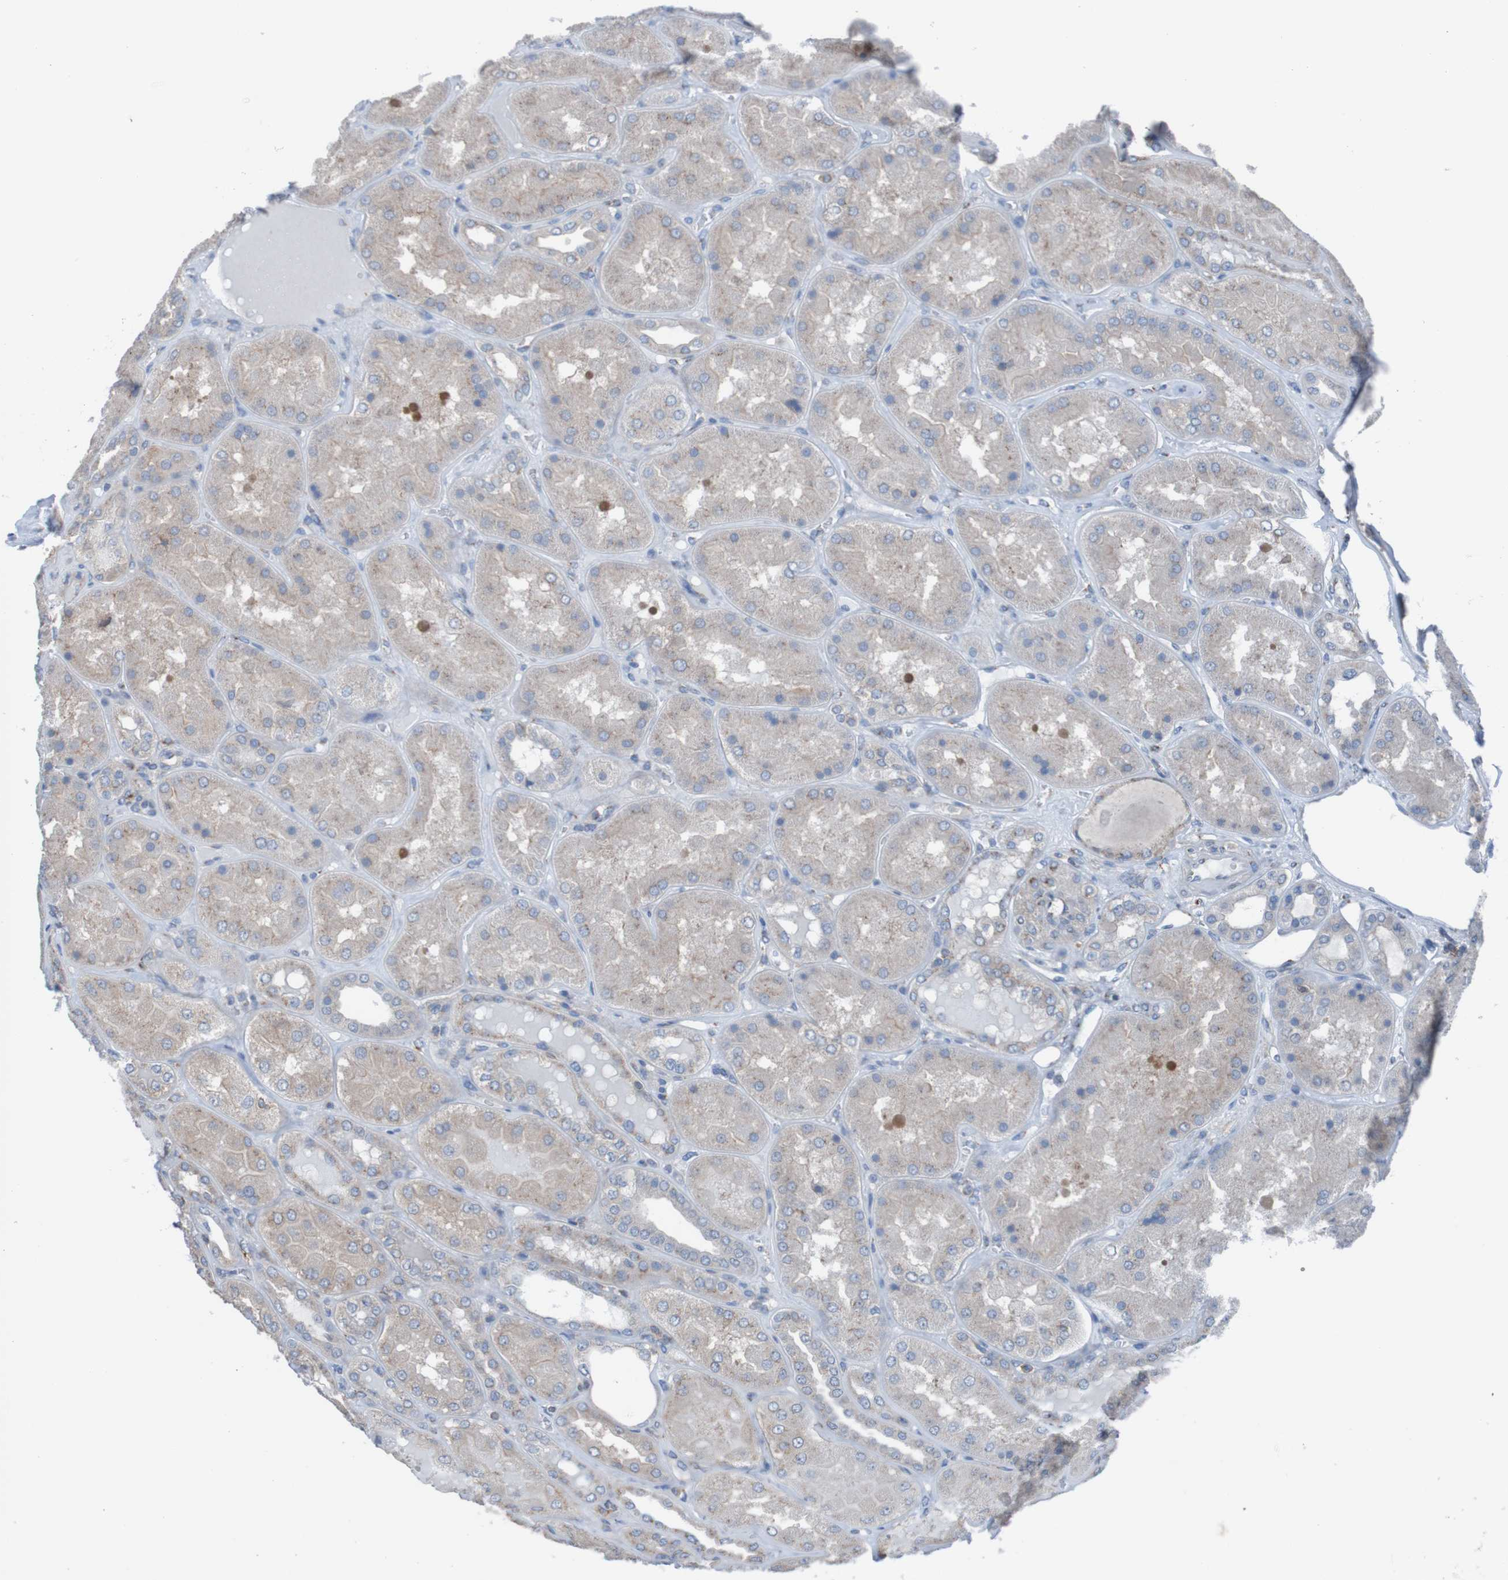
{"staining": {"intensity": "strong", "quantity": "<25%", "location": "cytoplasmic/membranous"}, "tissue": "kidney", "cell_type": "Cells in glomeruli", "image_type": "normal", "snomed": [{"axis": "morphology", "description": "Normal tissue, NOS"}, {"axis": "topography", "description": "Kidney"}], "caption": "This histopathology image displays normal kidney stained with immunohistochemistry (IHC) to label a protein in brown. The cytoplasmic/membranous of cells in glomeruli show strong positivity for the protein. Nuclei are counter-stained blue.", "gene": "MINAR1", "patient": {"sex": "female", "age": 56}}